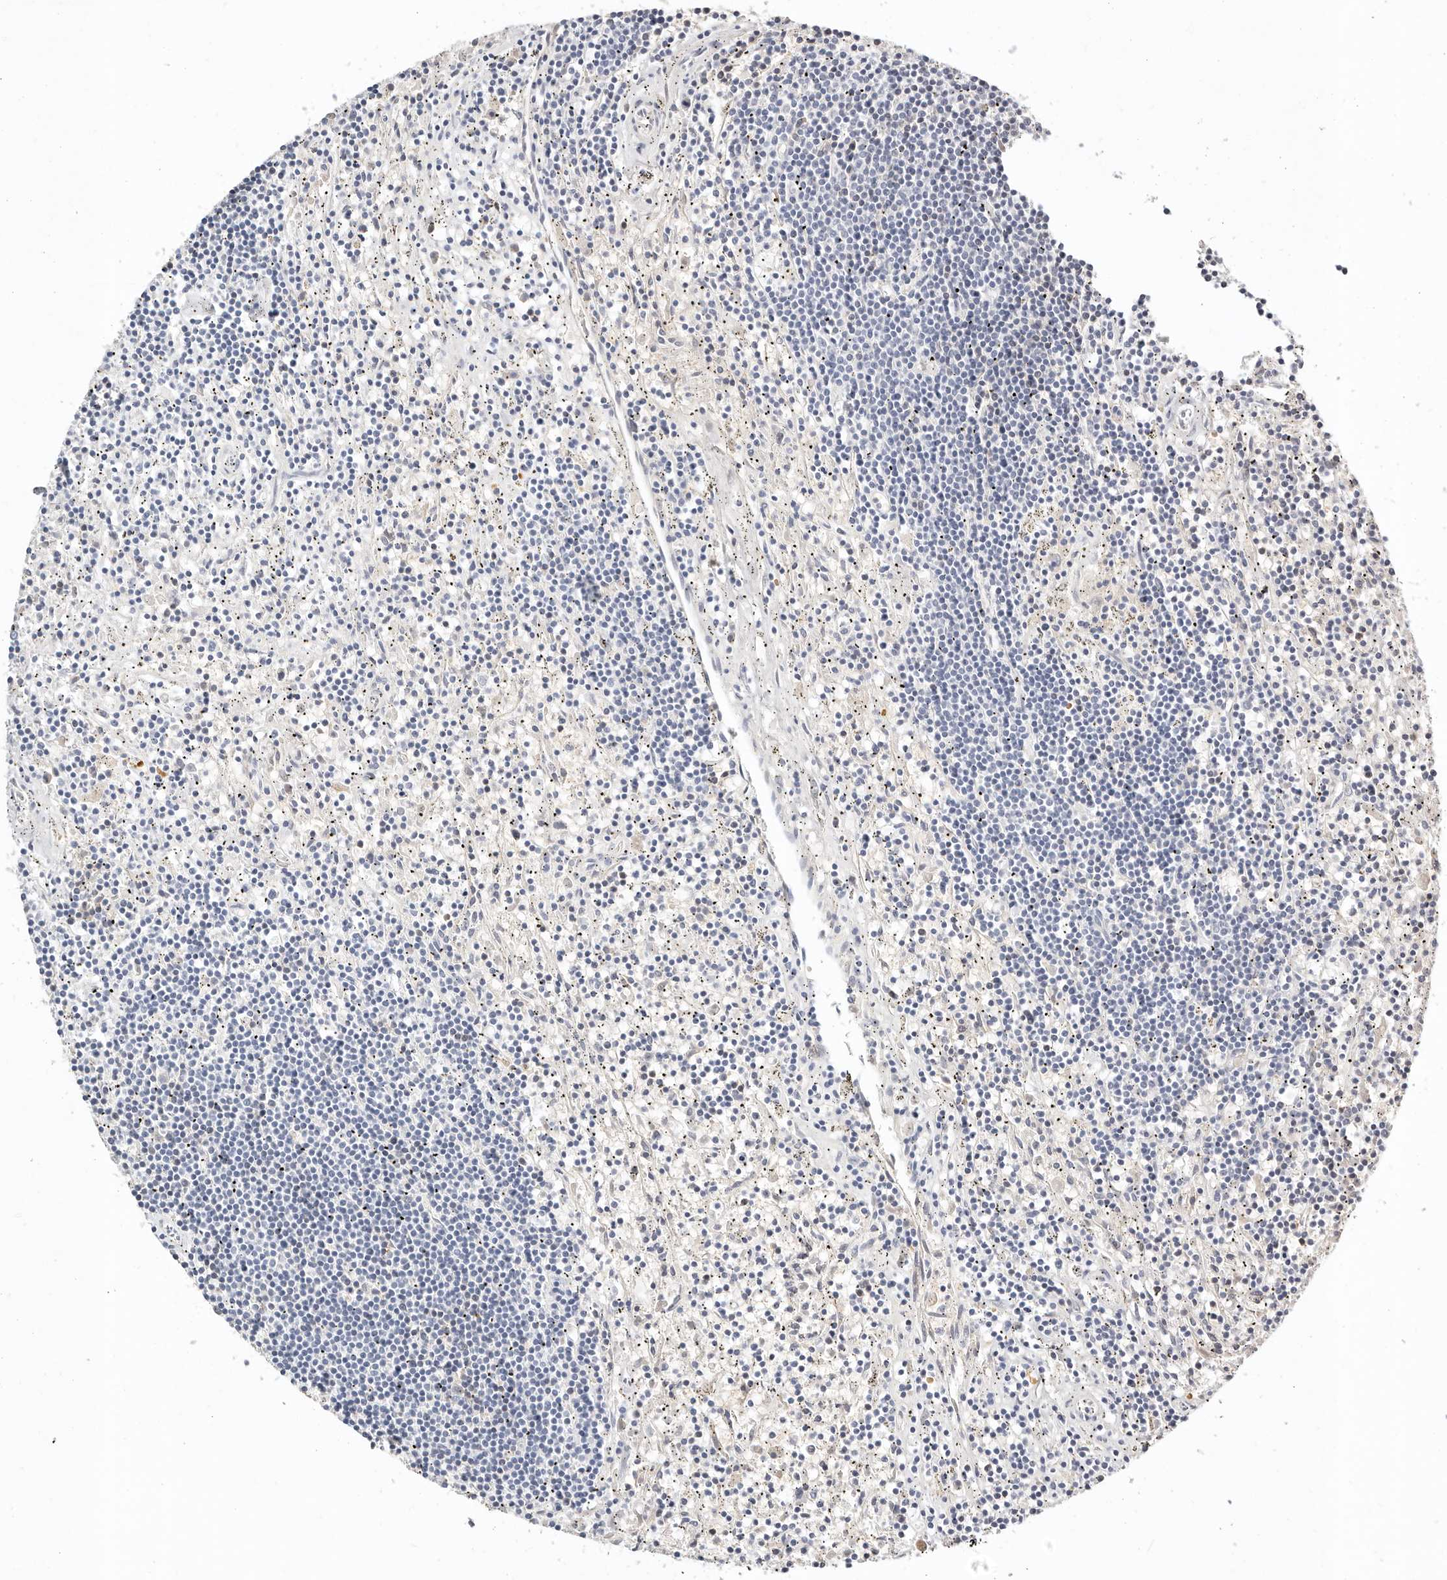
{"staining": {"intensity": "negative", "quantity": "none", "location": "none"}, "tissue": "lymphoma", "cell_type": "Tumor cells", "image_type": "cancer", "snomed": [{"axis": "morphology", "description": "Malignant lymphoma, non-Hodgkin's type, Low grade"}, {"axis": "topography", "description": "Spleen"}], "caption": "This histopathology image is of lymphoma stained with immunohistochemistry (IHC) to label a protein in brown with the nuclei are counter-stained blue. There is no positivity in tumor cells.", "gene": "TMEM63B", "patient": {"sex": "male", "age": 76}}